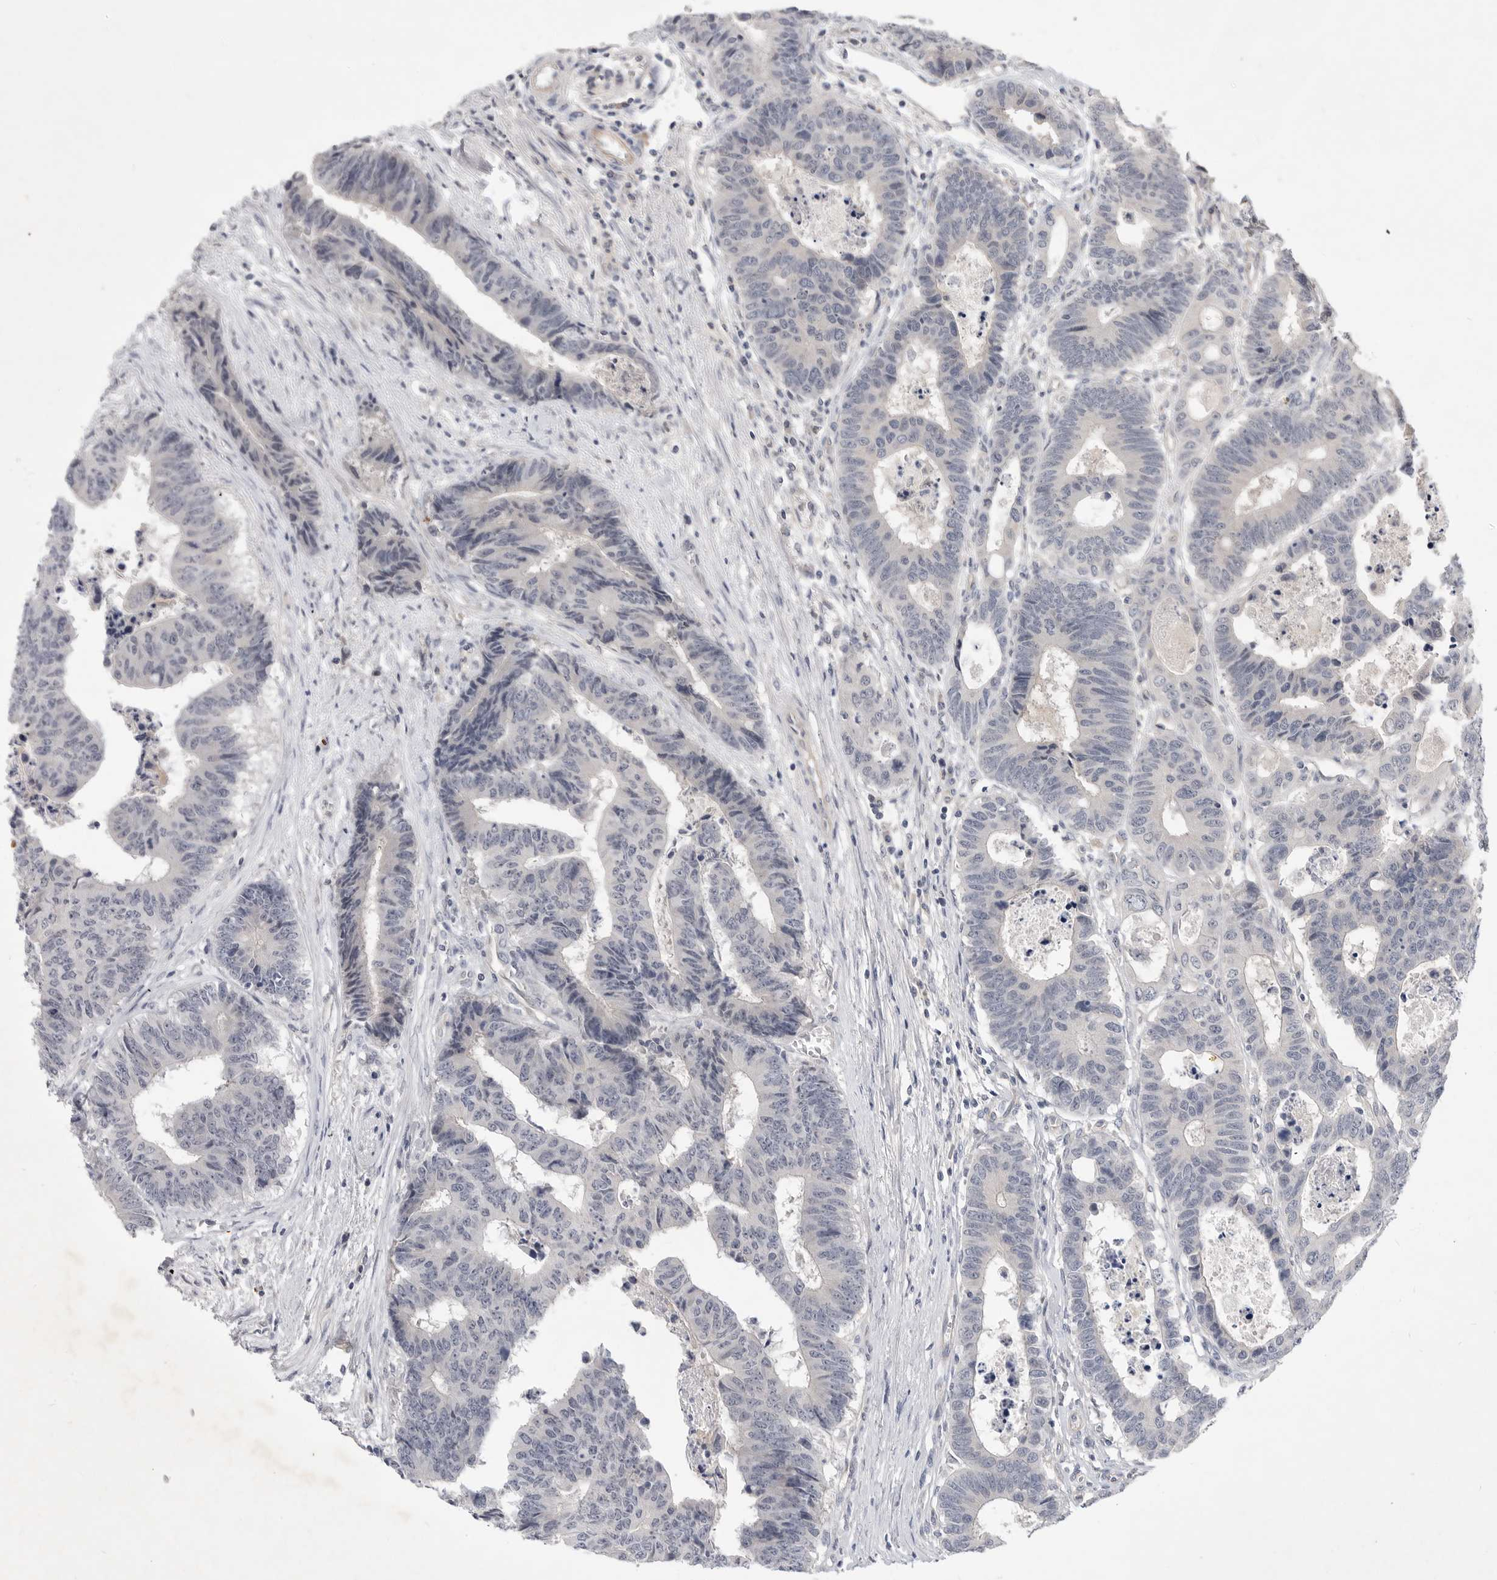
{"staining": {"intensity": "negative", "quantity": "none", "location": "none"}, "tissue": "colorectal cancer", "cell_type": "Tumor cells", "image_type": "cancer", "snomed": [{"axis": "morphology", "description": "Adenocarcinoma, NOS"}, {"axis": "topography", "description": "Rectum"}], "caption": "Image shows no significant protein positivity in tumor cells of colorectal cancer.", "gene": "ITGAD", "patient": {"sex": "male", "age": 84}}